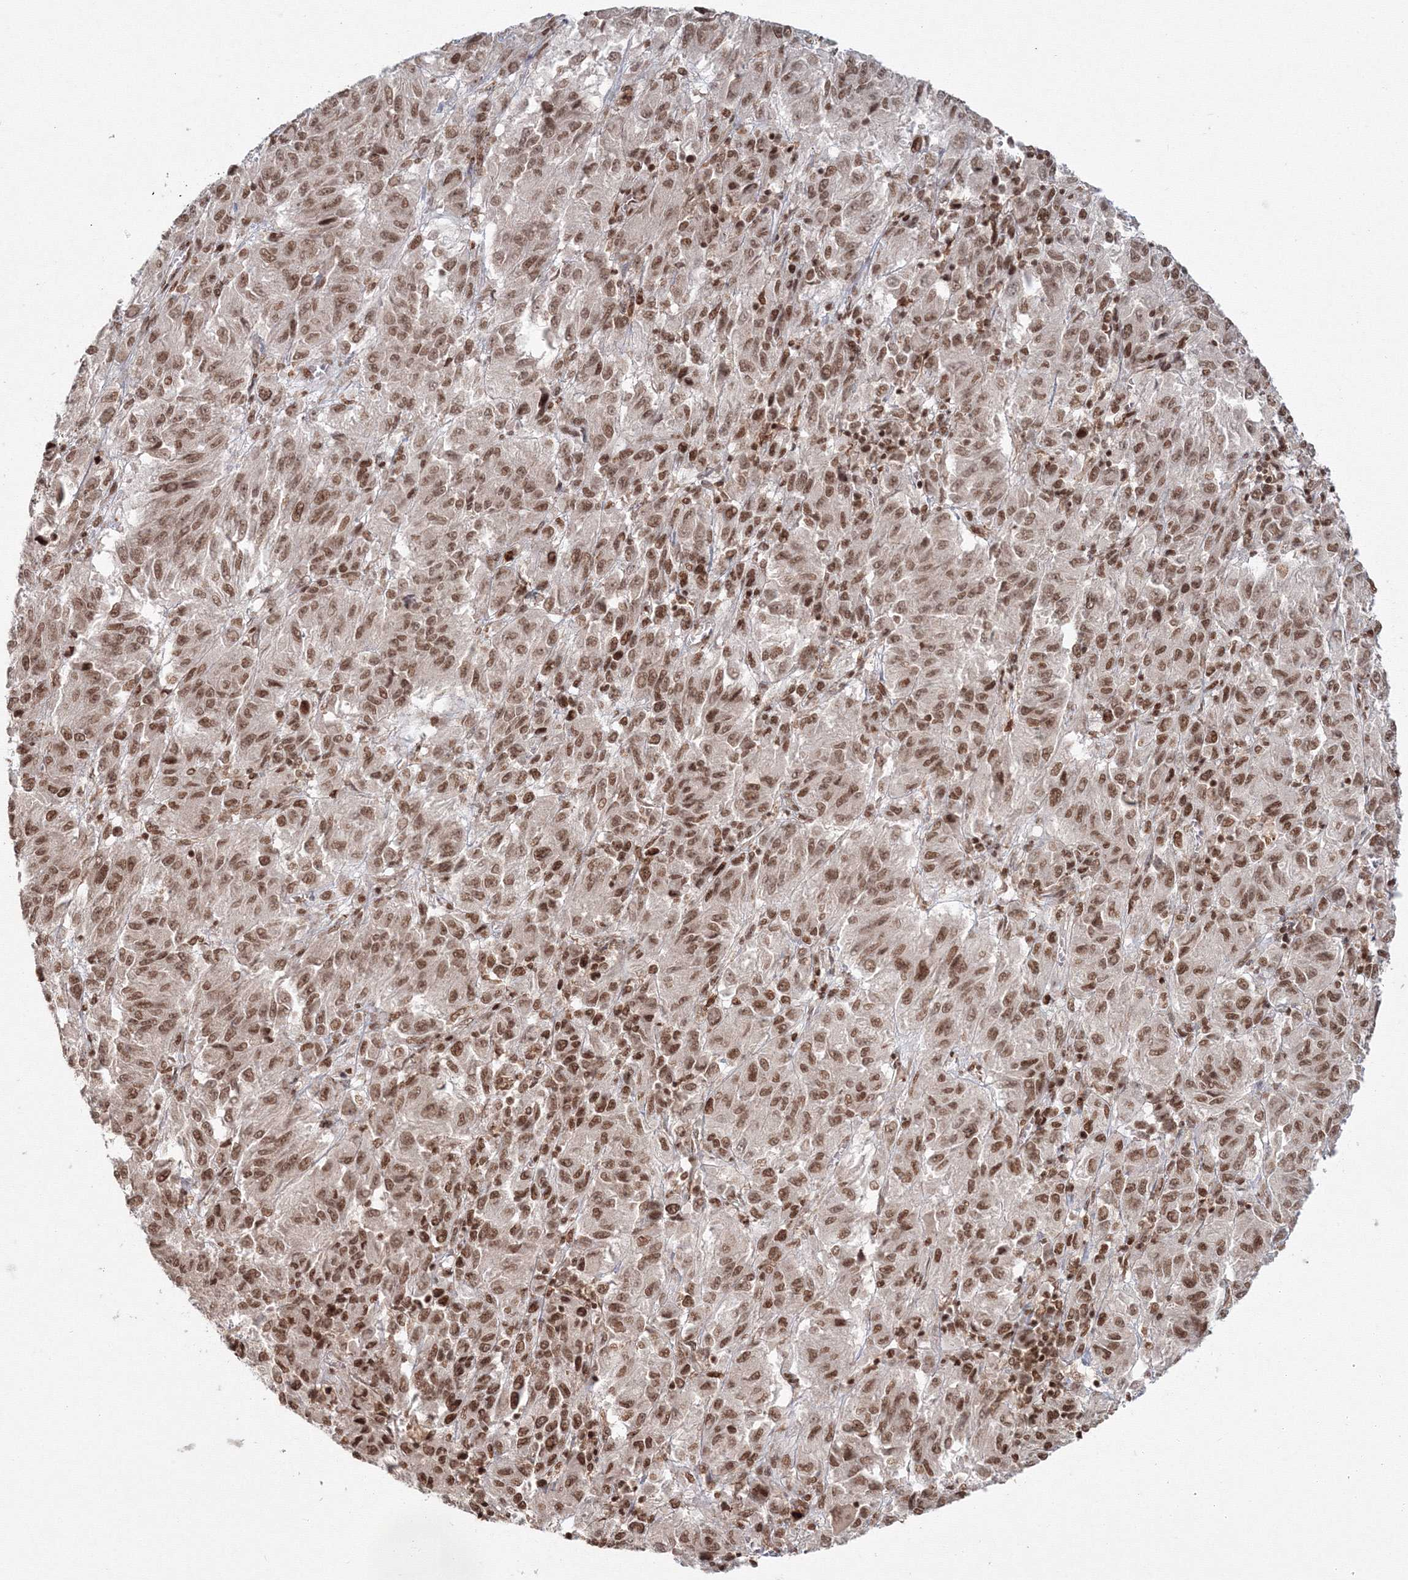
{"staining": {"intensity": "moderate", "quantity": ">75%", "location": "nuclear"}, "tissue": "melanoma", "cell_type": "Tumor cells", "image_type": "cancer", "snomed": [{"axis": "morphology", "description": "Malignant melanoma, Metastatic site"}, {"axis": "topography", "description": "Lung"}], "caption": "IHC (DAB (3,3'-diaminobenzidine)) staining of human melanoma shows moderate nuclear protein staining in about >75% of tumor cells.", "gene": "KIF20A", "patient": {"sex": "male", "age": 64}}